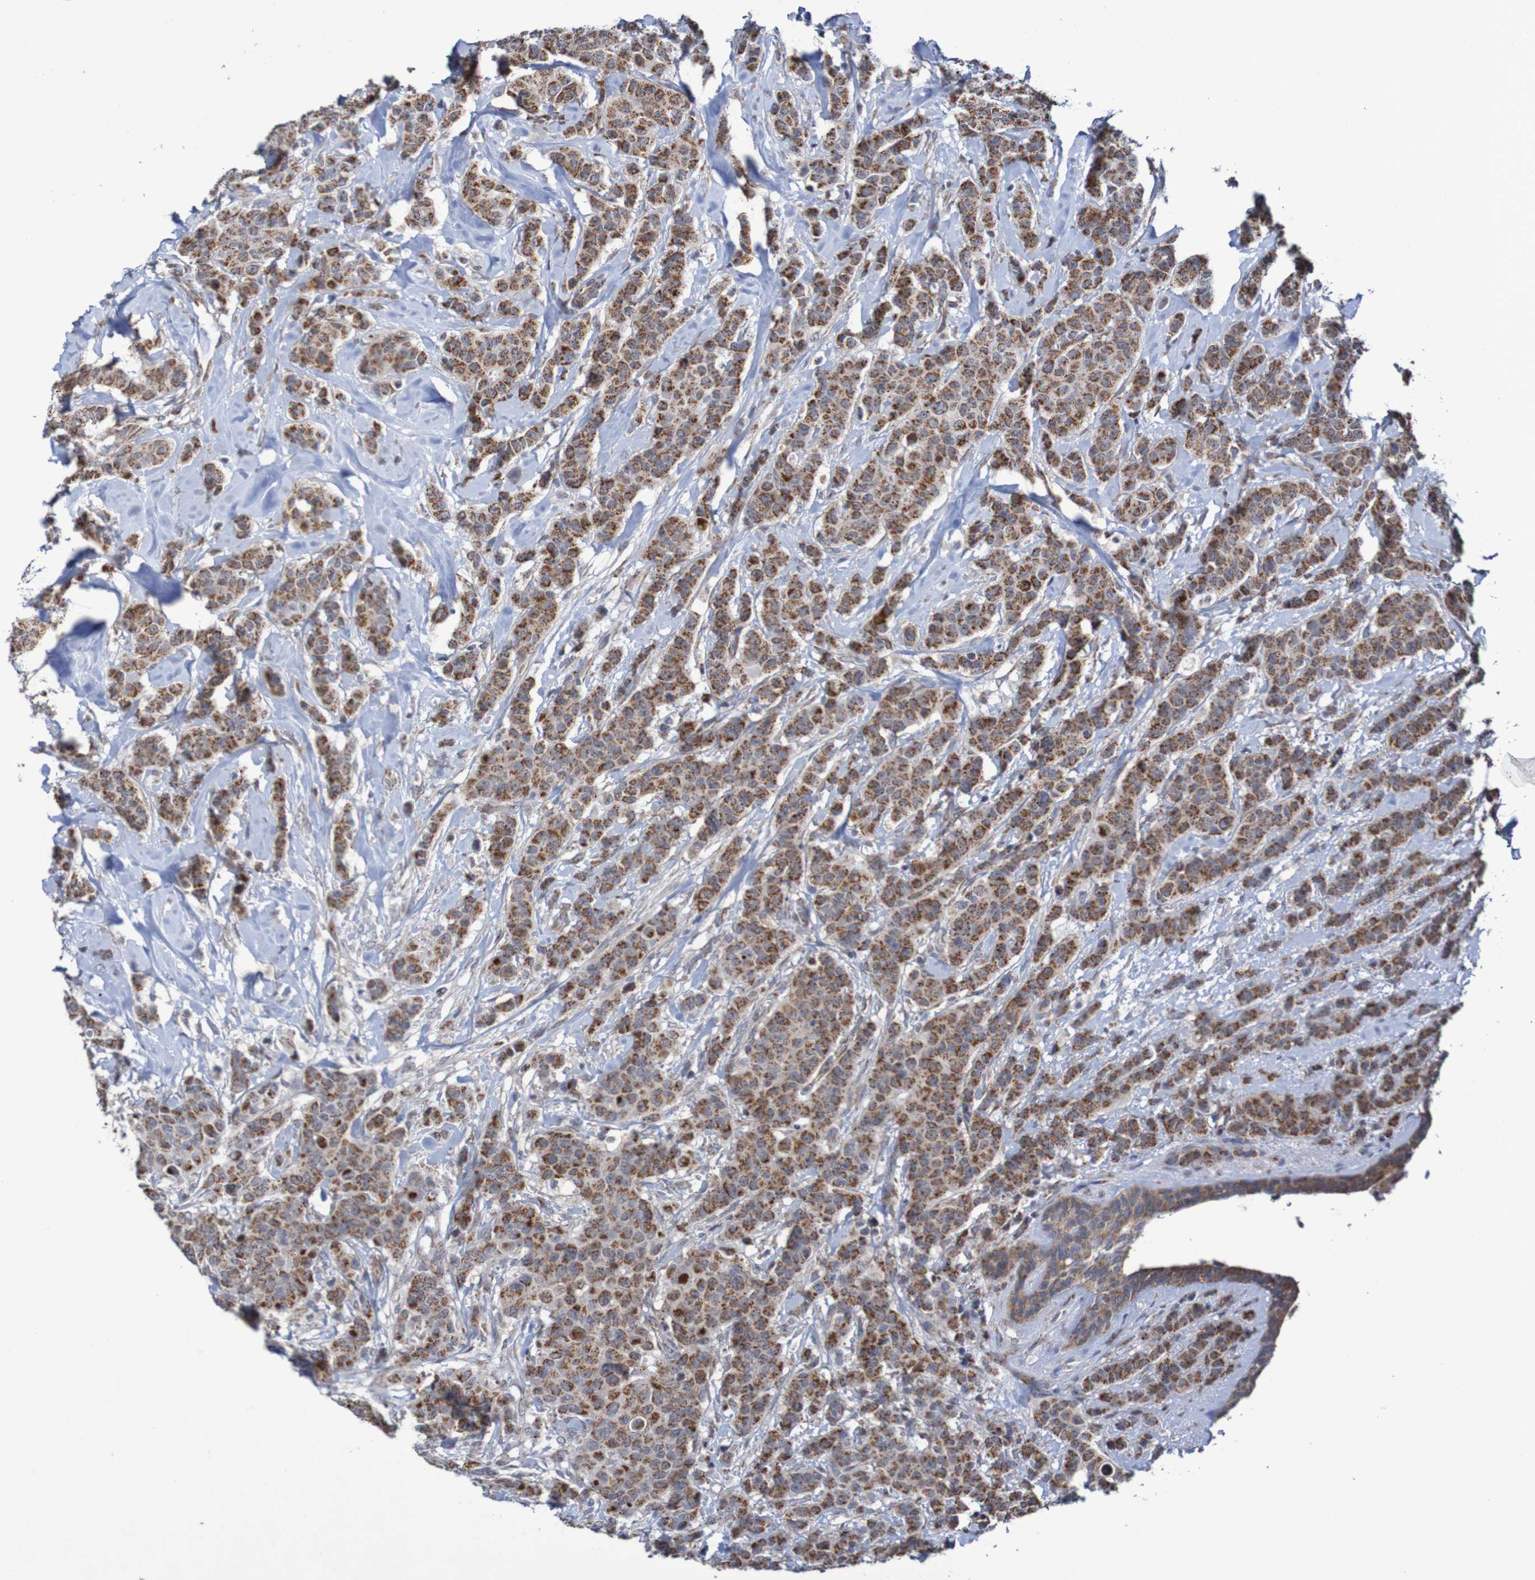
{"staining": {"intensity": "strong", "quantity": ">75%", "location": "cytoplasmic/membranous"}, "tissue": "breast cancer", "cell_type": "Tumor cells", "image_type": "cancer", "snomed": [{"axis": "morphology", "description": "Normal tissue, NOS"}, {"axis": "morphology", "description": "Duct carcinoma"}, {"axis": "topography", "description": "Breast"}], "caption": "Breast cancer (infiltrating ductal carcinoma) was stained to show a protein in brown. There is high levels of strong cytoplasmic/membranous positivity in about >75% of tumor cells.", "gene": "DVL1", "patient": {"sex": "female", "age": 40}}